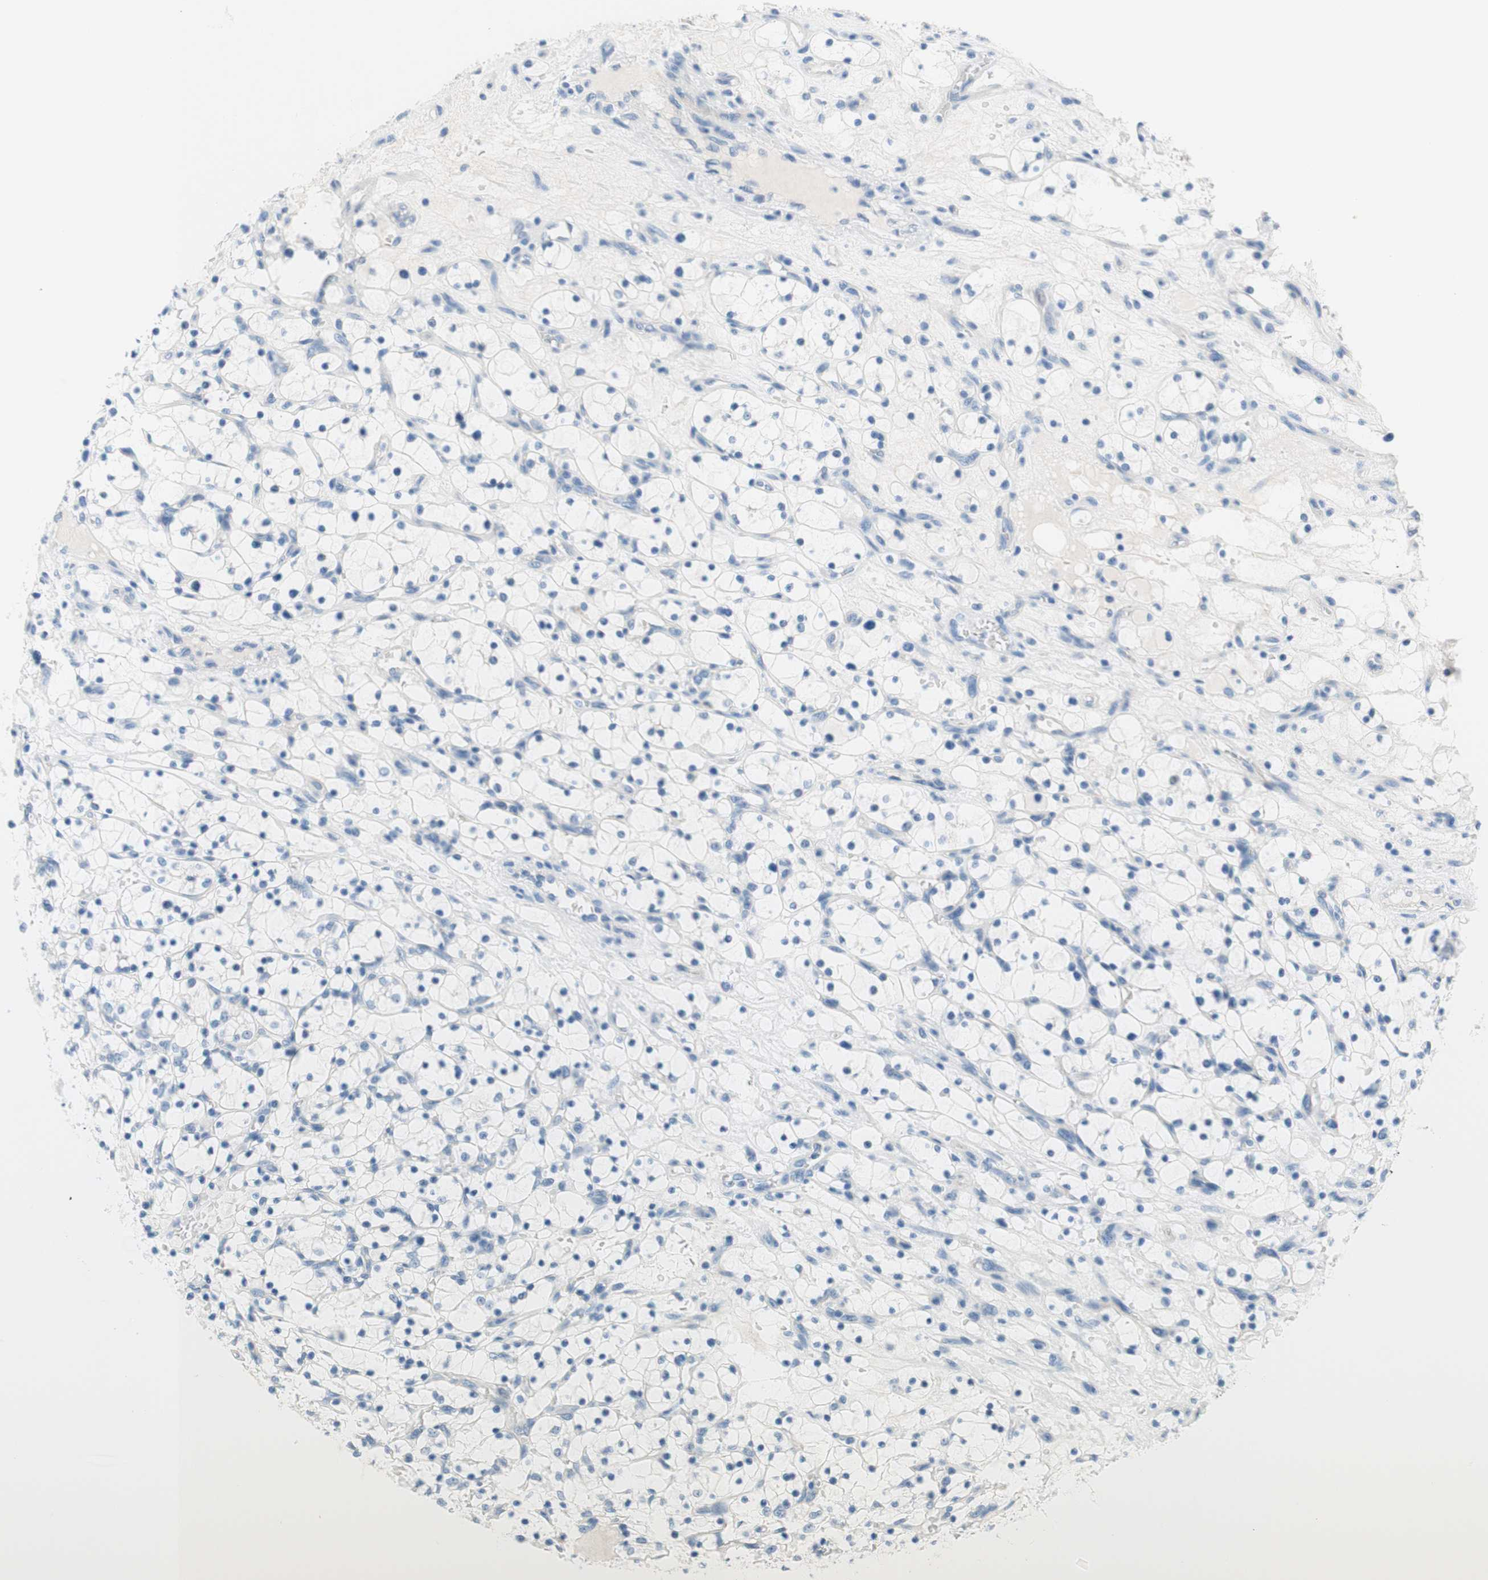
{"staining": {"intensity": "negative", "quantity": "none", "location": "none"}, "tissue": "renal cancer", "cell_type": "Tumor cells", "image_type": "cancer", "snomed": [{"axis": "morphology", "description": "Adenocarcinoma, NOS"}, {"axis": "topography", "description": "Kidney"}], "caption": "IHC of renal cancer (adenocarcinoma) displays no staining in tumor cells. Brightfield microscopy of immunohistochemistry stained with DAB (brown) and hematoxylin (blue), captured at high magnification.", "gene": "PASD1", "patient": {"sex": "female", "age": 69}}